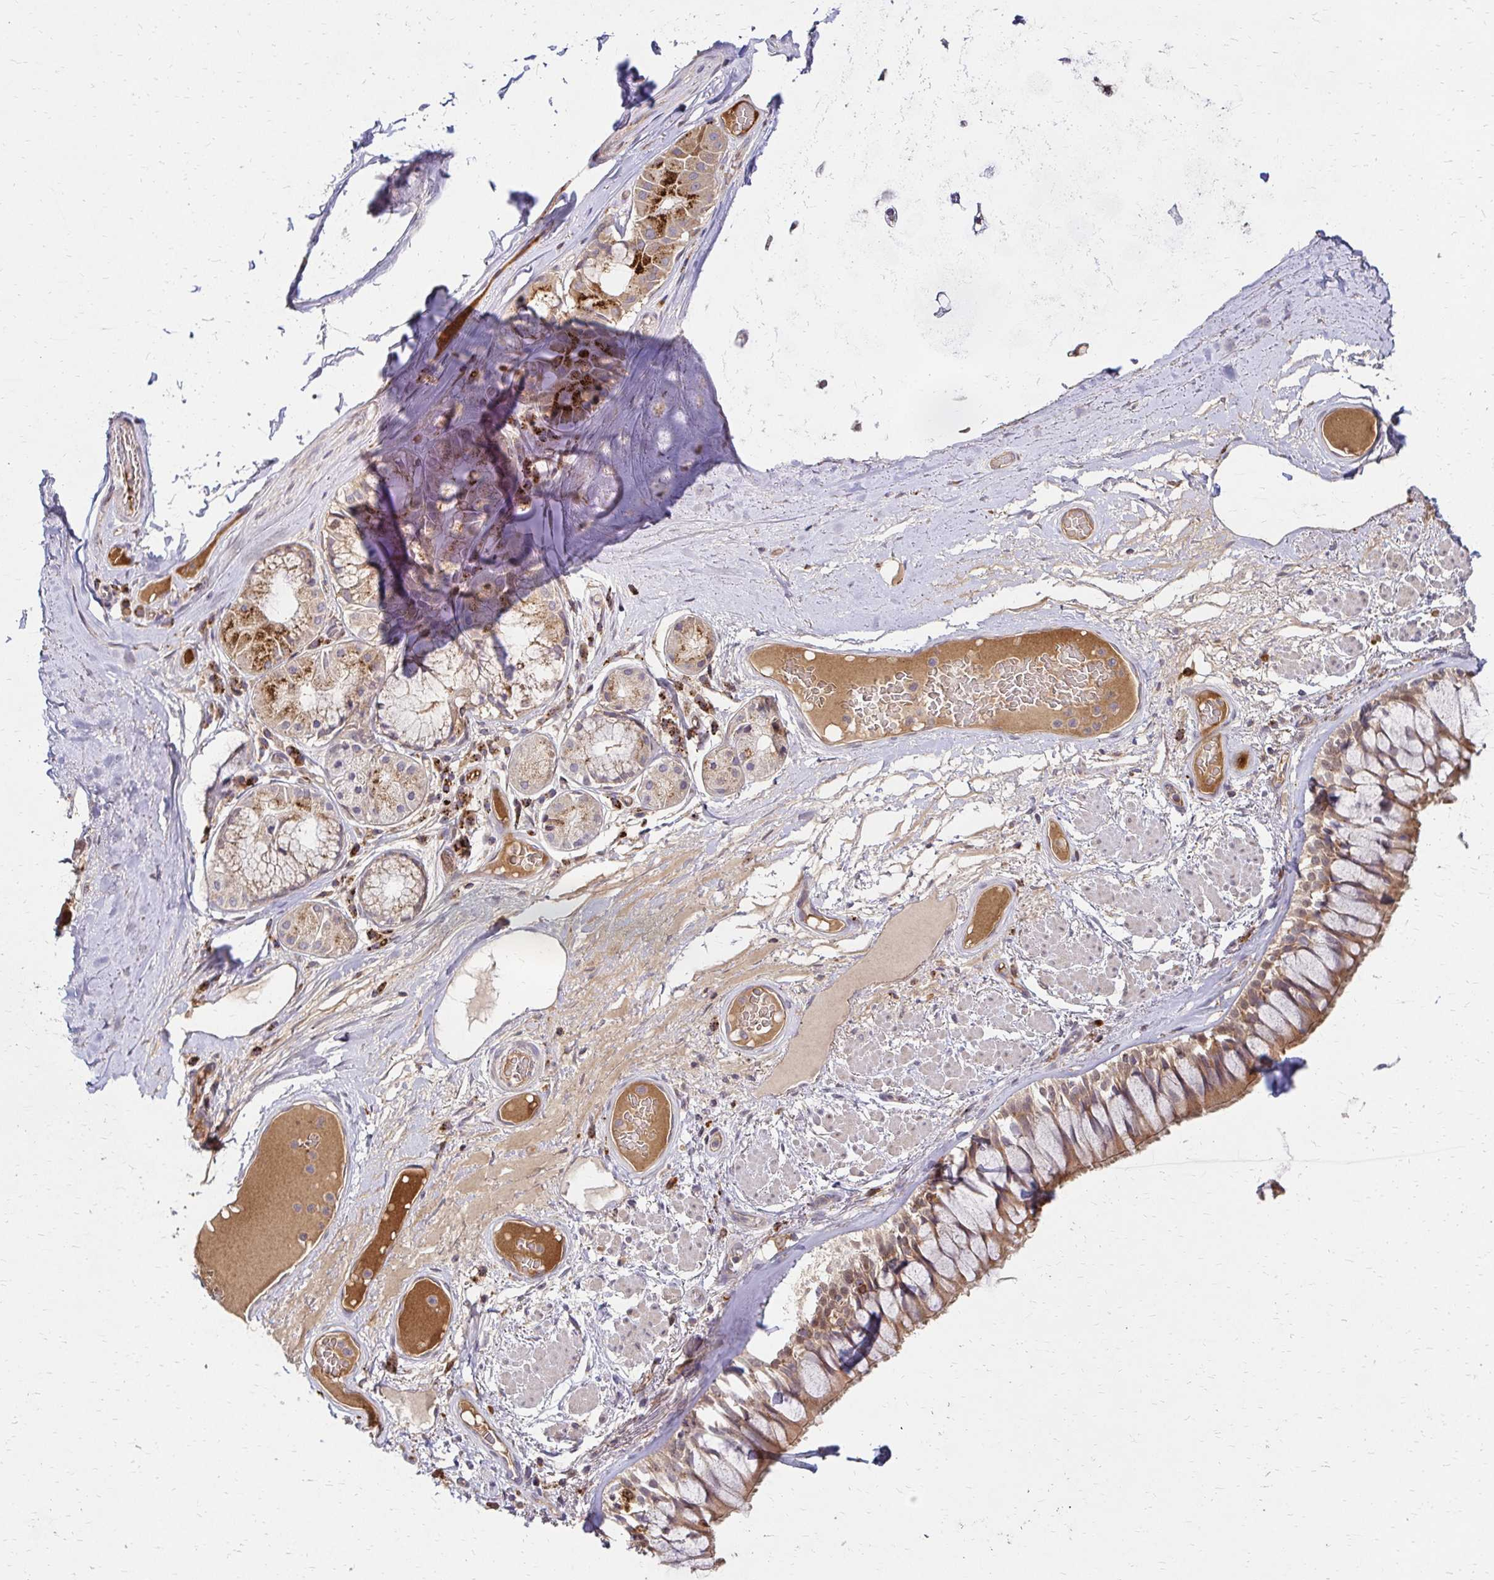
{"staining": {"intensity": "weak", "quantity": ">75%", "location": "cytoplasmic/membranous"}, "tissue": "soft tissue", "cell_type": "Chondrocytes", "image_type": "normal", "snomed": [{"axis": "morphology", "description": "Normal tissue, NOS"}, {"axis": "topography", "description": "Cartilage tissue"}, {"axis": "topography", "description": "Bronchus"}], "caption": "High-magnification brightfield microscopy of benign soft tissue stained with DAB (brown) and counterstained with hematoxylin (blue). chondrocytes exhibit weak cytoplasmic/membranous positivity is identified in about>75% of cells. Nuclei are stained in blue.", "gene": "IDUA", "patient": {"sex": "male", "age": 64}}